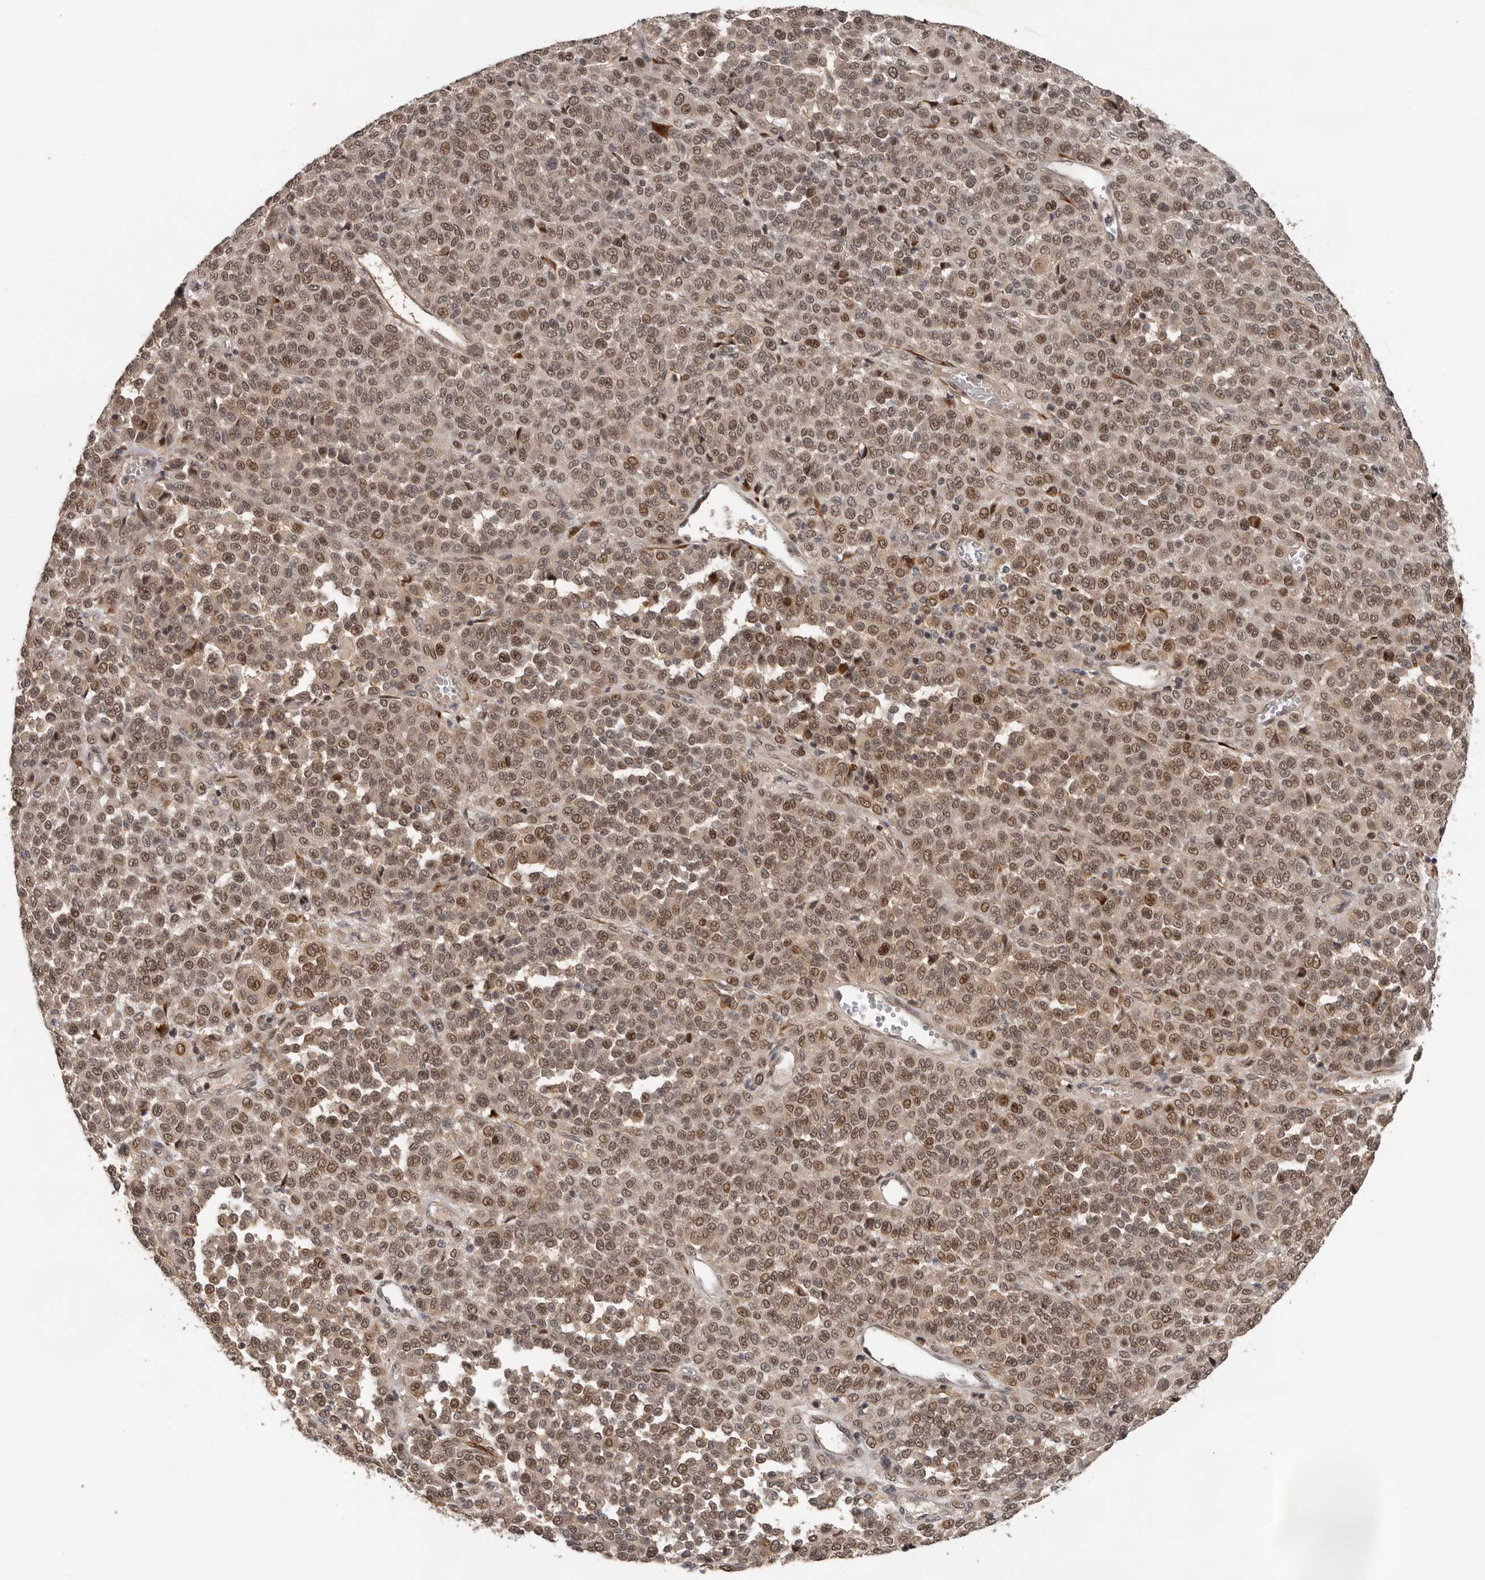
{"staining": {"intensity": "moderate", "quantity": ">75%", "location": "nuclear"}, "tissue": "melanoma", "cell_type": "Tumor cells", "image_type": "cancer", "snomed": [{"axis": "morphology", "description": "Malignant melanoma, Metastatic site"}, {"axis": "topography", "description": "Pancreas"}], "caption": "Melanoma stained with a protein marker shows moderate staining in tumor cells.", "gene": "HENMT1", "patient": {"sex": "female", "age": 30}}